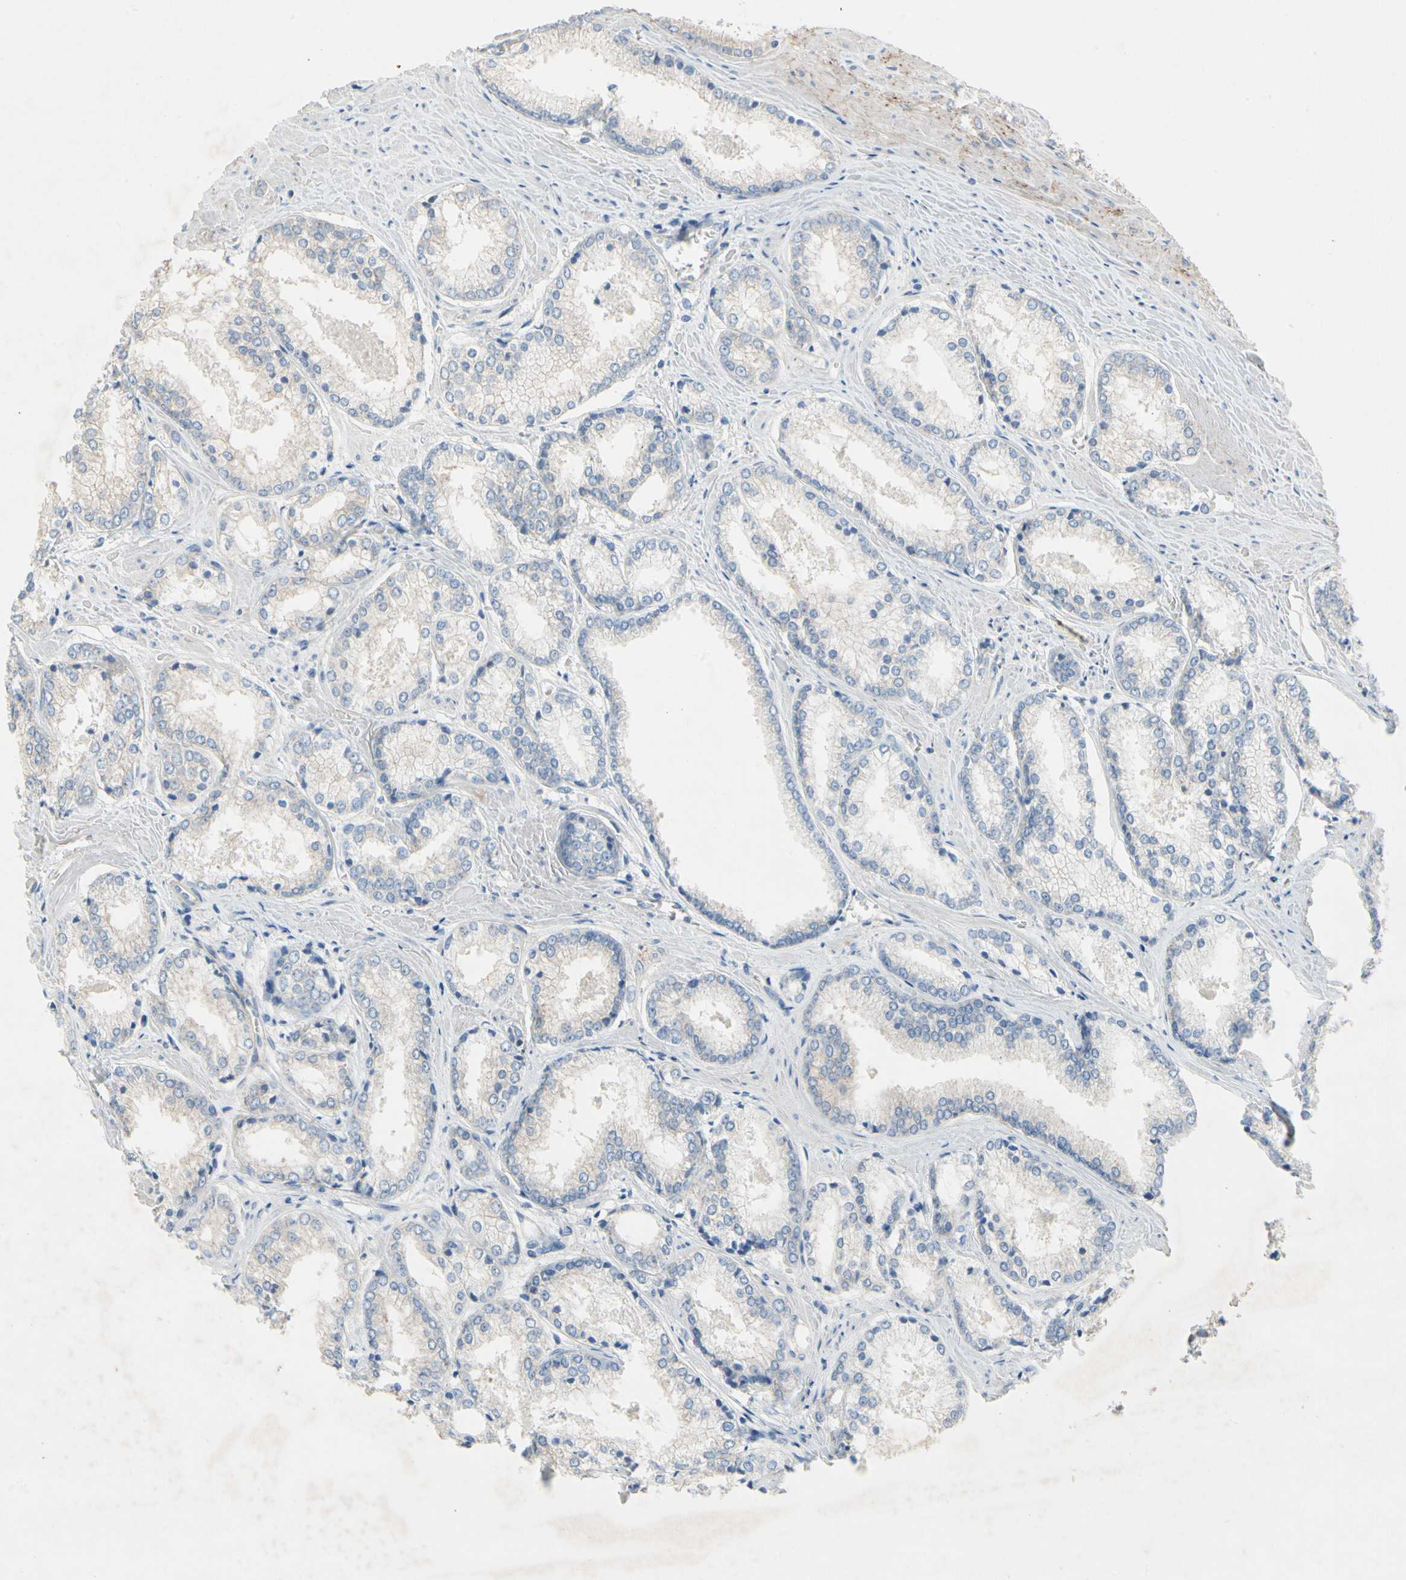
{"staining": {"intensity": "negative", "quantity": "none", "location": "none"}, "tissue": "prostate cancer", "cell_type": "Tumor cells", "image_type": "cancer", "snomed": [{"axis": "morphology", "description": "Adenocarcinoma, Low grade"}, {"axis": "topography", "description": "Prostate"}], "caption": "Tumor cells are negative for protein expression in human prostate adenocarcinoma (low-grade).", "gene": "CA14", "patient": {"sex": "male", "age": 64}}